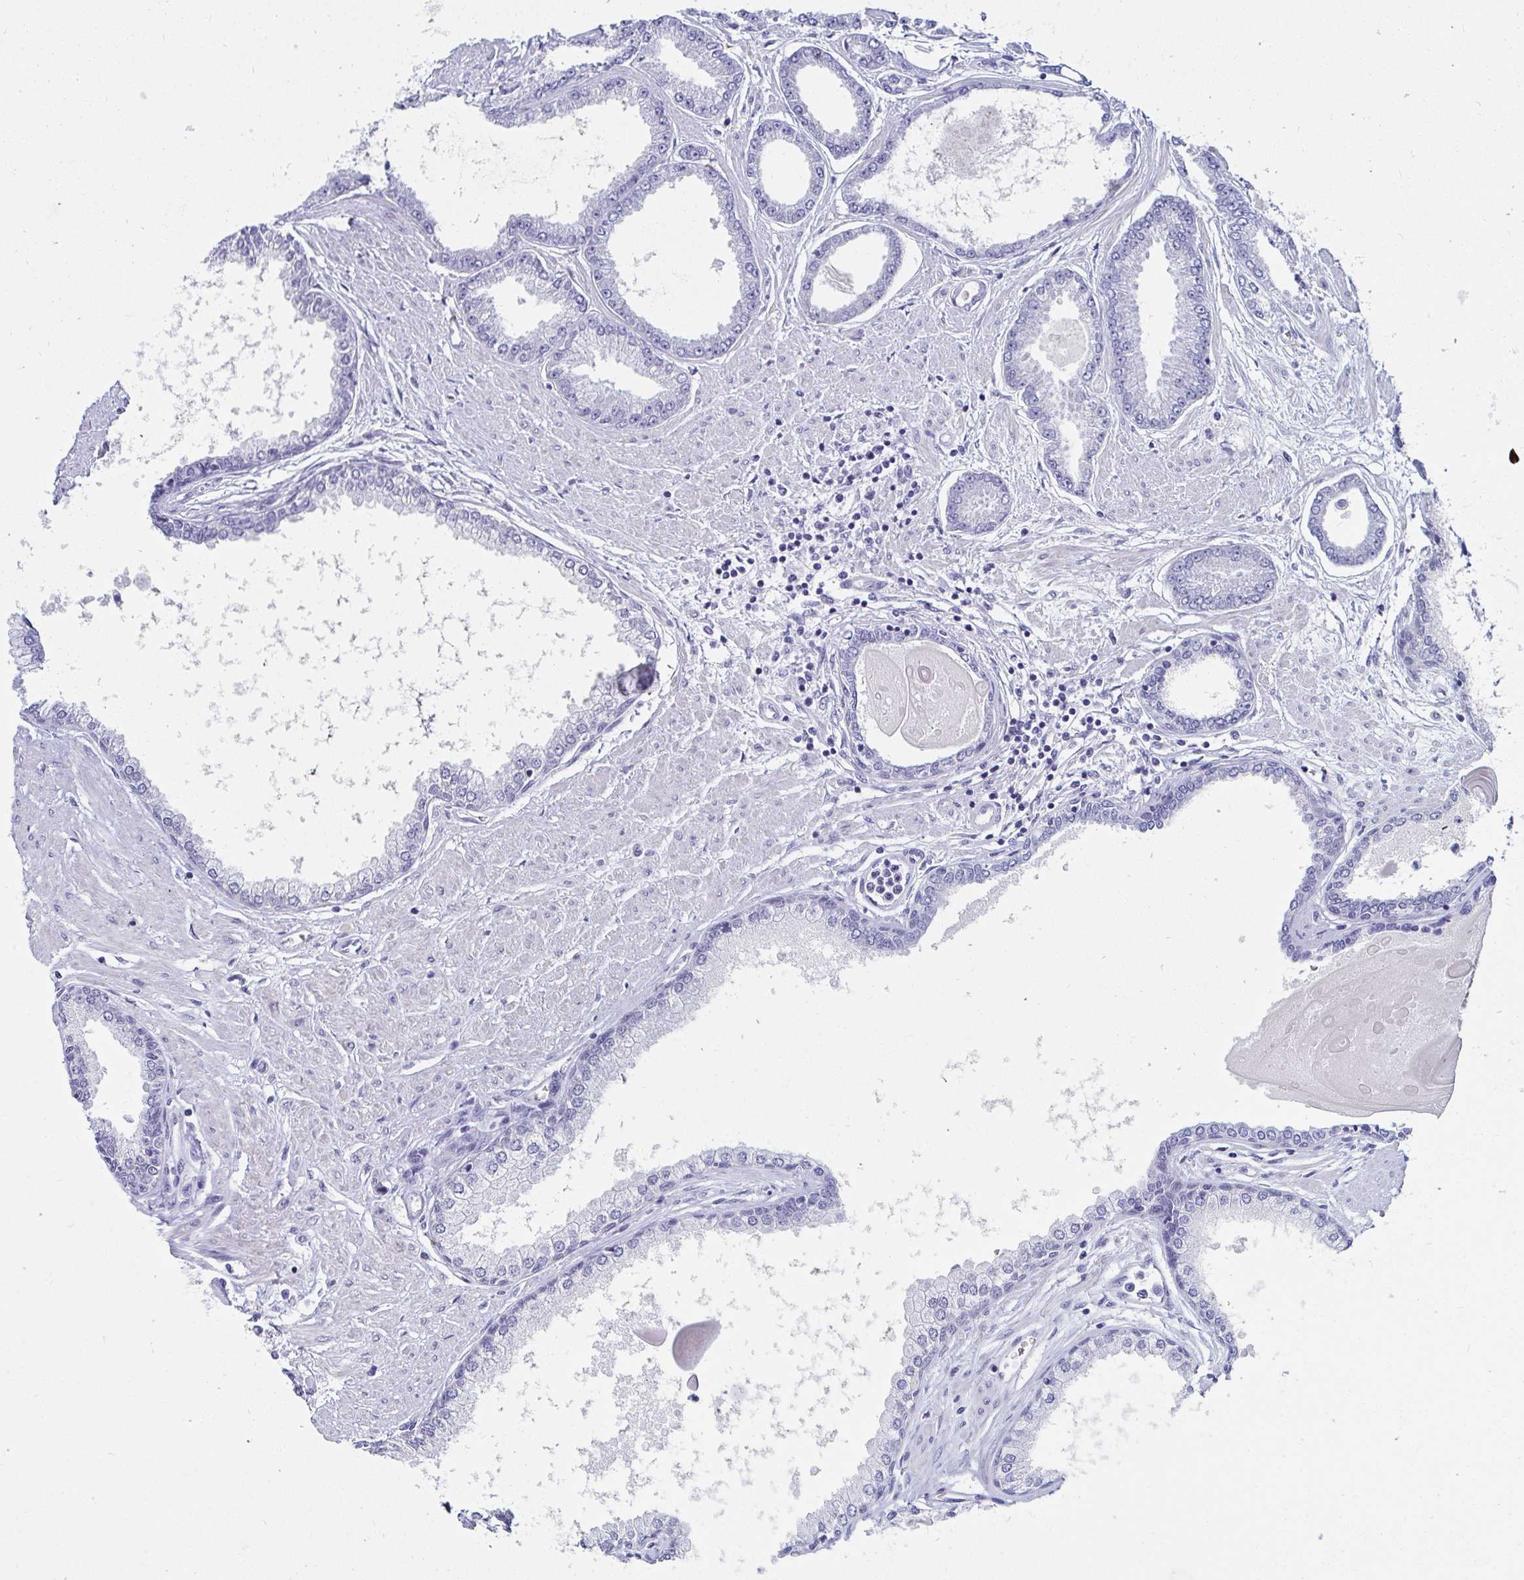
{"staining": {"intensity": "negative", "quantity": "none", "location": "none"}, "tissue": "prostate cancer", "cell_type": "Tumor cells", "image_type": "cancer", "snomed": [{"axis": "morphology", "description": "Adenocarcinoma, Low grade"}, {"axis": "topography", "description": "Prostate"}], "caption": "A high-resolution histopathology image shows immunohistochemistry staining of prostate cancer (low-grade adenocarcinoma), which reveals no significant expression in tumor cells. Nuclei are stained in blue.", "gene": "C4orf17", "patient": {"sex": "male", "age": 67}}